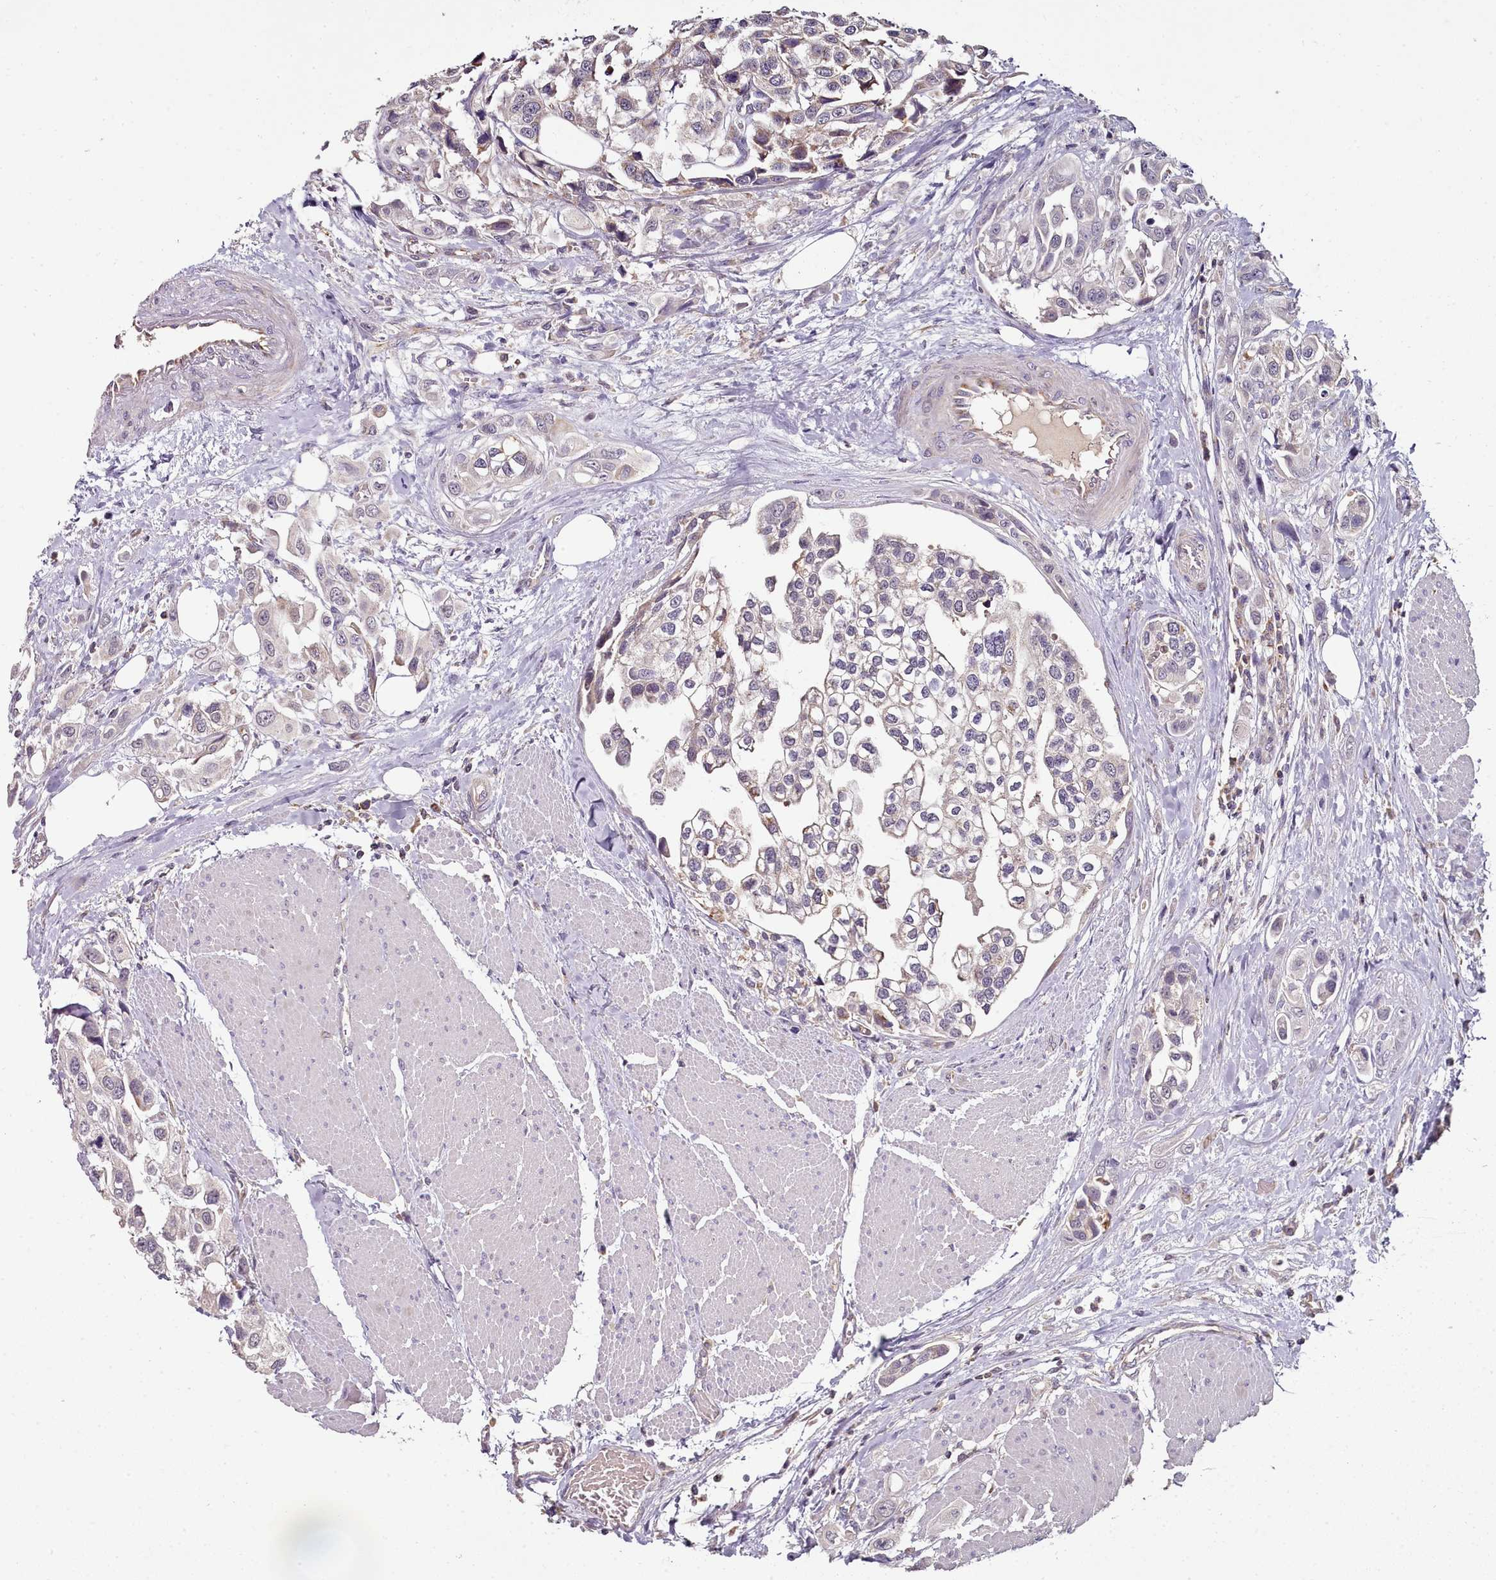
{"staining": {"intensity": "moderate", "quantity": "<25%", "location": "cytoplasmic/membranous"}, "tissue": "urothelial cancer", "cell_type": "Tumor cells", "image_type": "cancer", "snomed": [{"axis": "morphology", "description": "Urothelial carcinoma, High grade"}, {"axis": "topography", "description": "Urinary bladder"}], "caption": "Urothelial cancer was stained to show a protein in brown. There is low levels of moderate cytoplasmic/membranous staining in about <25% of tumor cells. (Brightfield microscopy of DAB IHC at high magnification).", "gene": "ACSS1", "patient": {"sex": "male", "age": 67}}